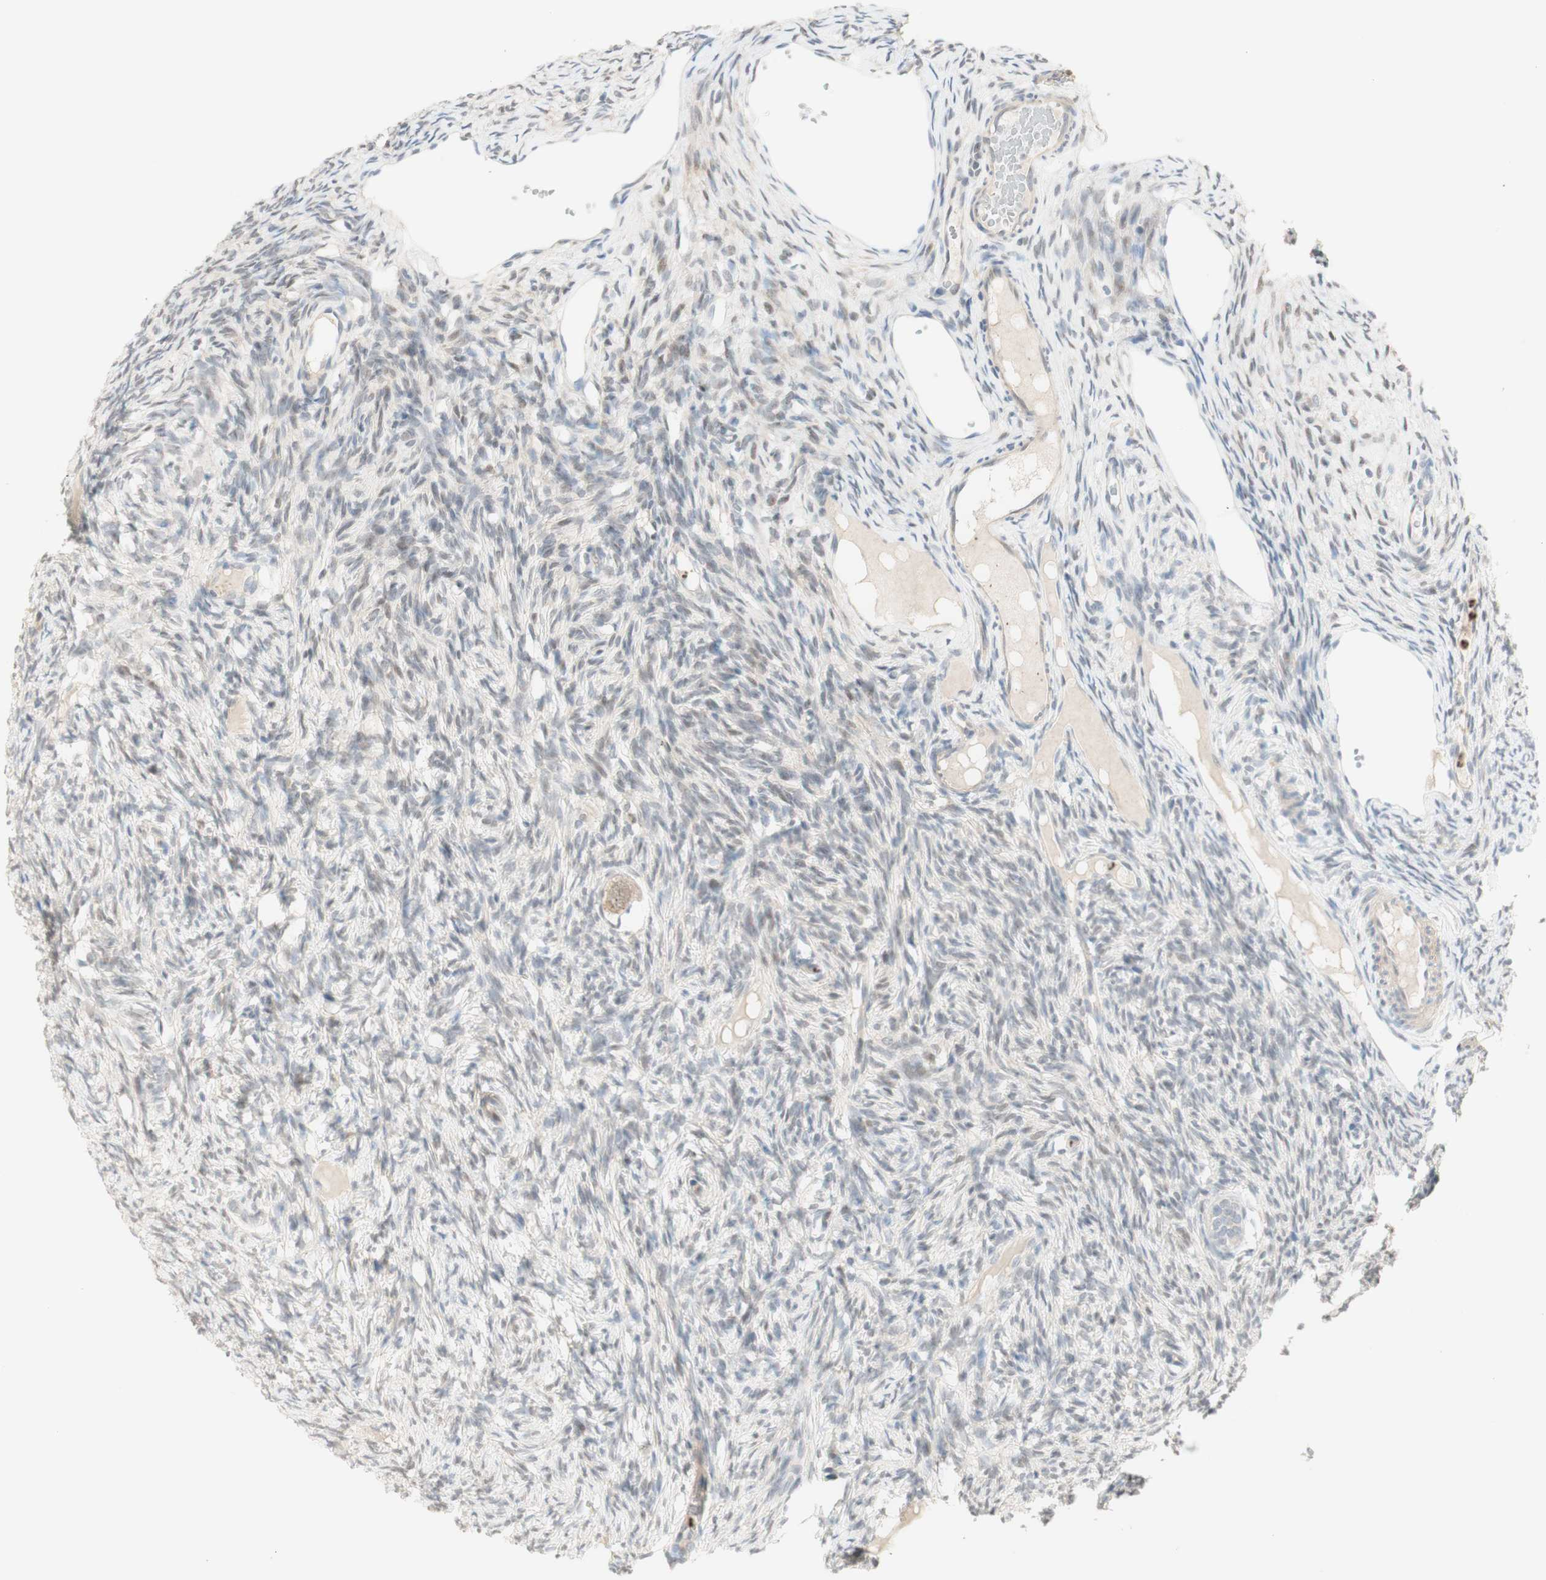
{"staining": {"intensity": "weak", "quantity": ">75%", "location": "cytoplasmic/membranous,nuclear"}, "tissue": "ovary", "cell_type": "Follicle cells", "image_type": "normal", "snomed": [{"axis": "morphology", "description": "Normal tissue, NOS"}, {"axis": "topography", "description": "Ovary"}], "caption": "This histopathology image demonstrates benign ovary stained with IHC to label a protein in brown. The cytoplasmic/membranous,nuclear of follicle cells show weak positivity for the protein. Nuclei are counter-stained blue.", "gene": "RFNG", "patient": {"sex": "female", "age": 33}}